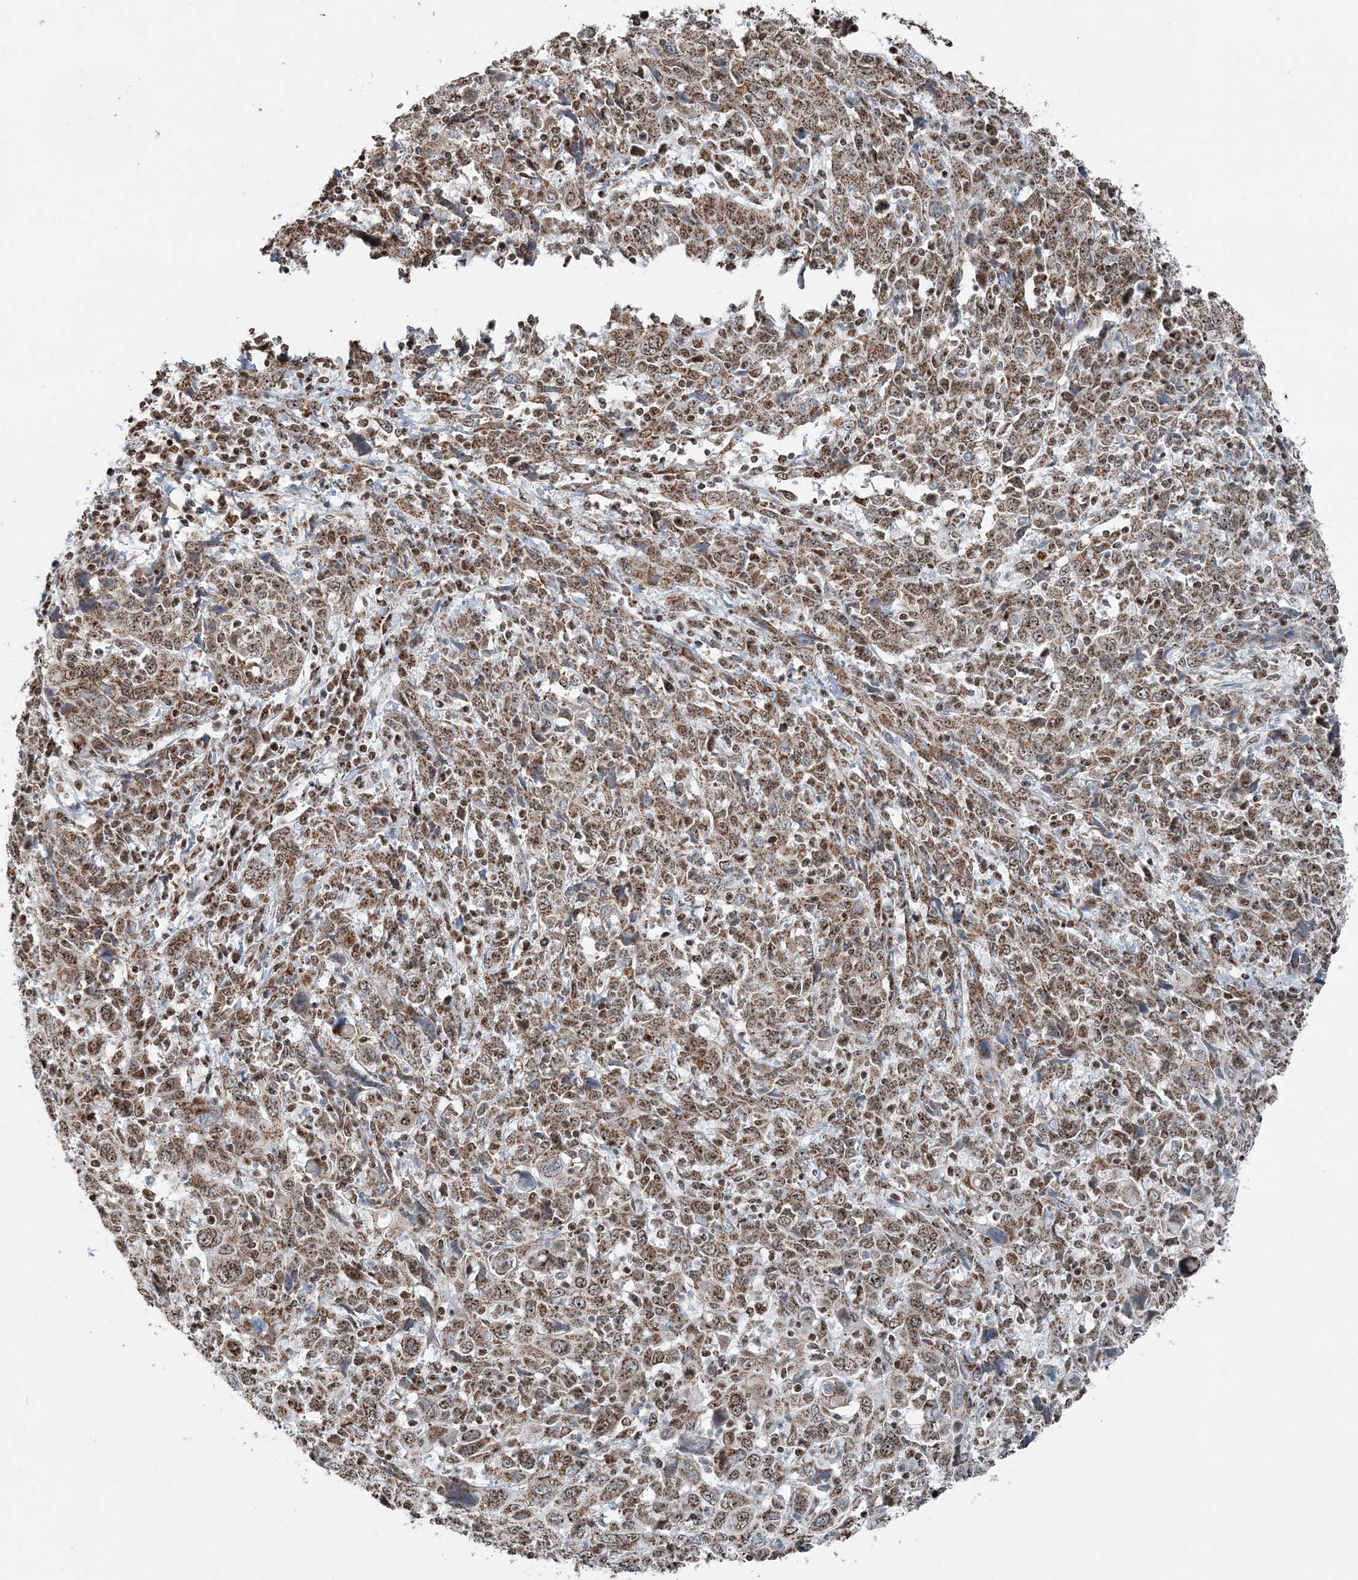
{"staining": {"intensity": "moderate", "quantity": ">75%", "location": "cytoplasmic/membranous"}, "tissue": "cervical cancer", "cell_type": "Tumor cells", "image_type": "cancer", "snomed": [{"axis": "morphology", "description": "Squamous cell carcinoma, NOS"}, {"axis": "topography", "description": "Cervix"}], "caption": "Moderate cytoplasmic/membranous expression for a protein is present in approximately >75% of tumor cells of cervical cancer using IHC.", "gene": "SUCLG1", "patient": {"sex": "female", "age": 46}}